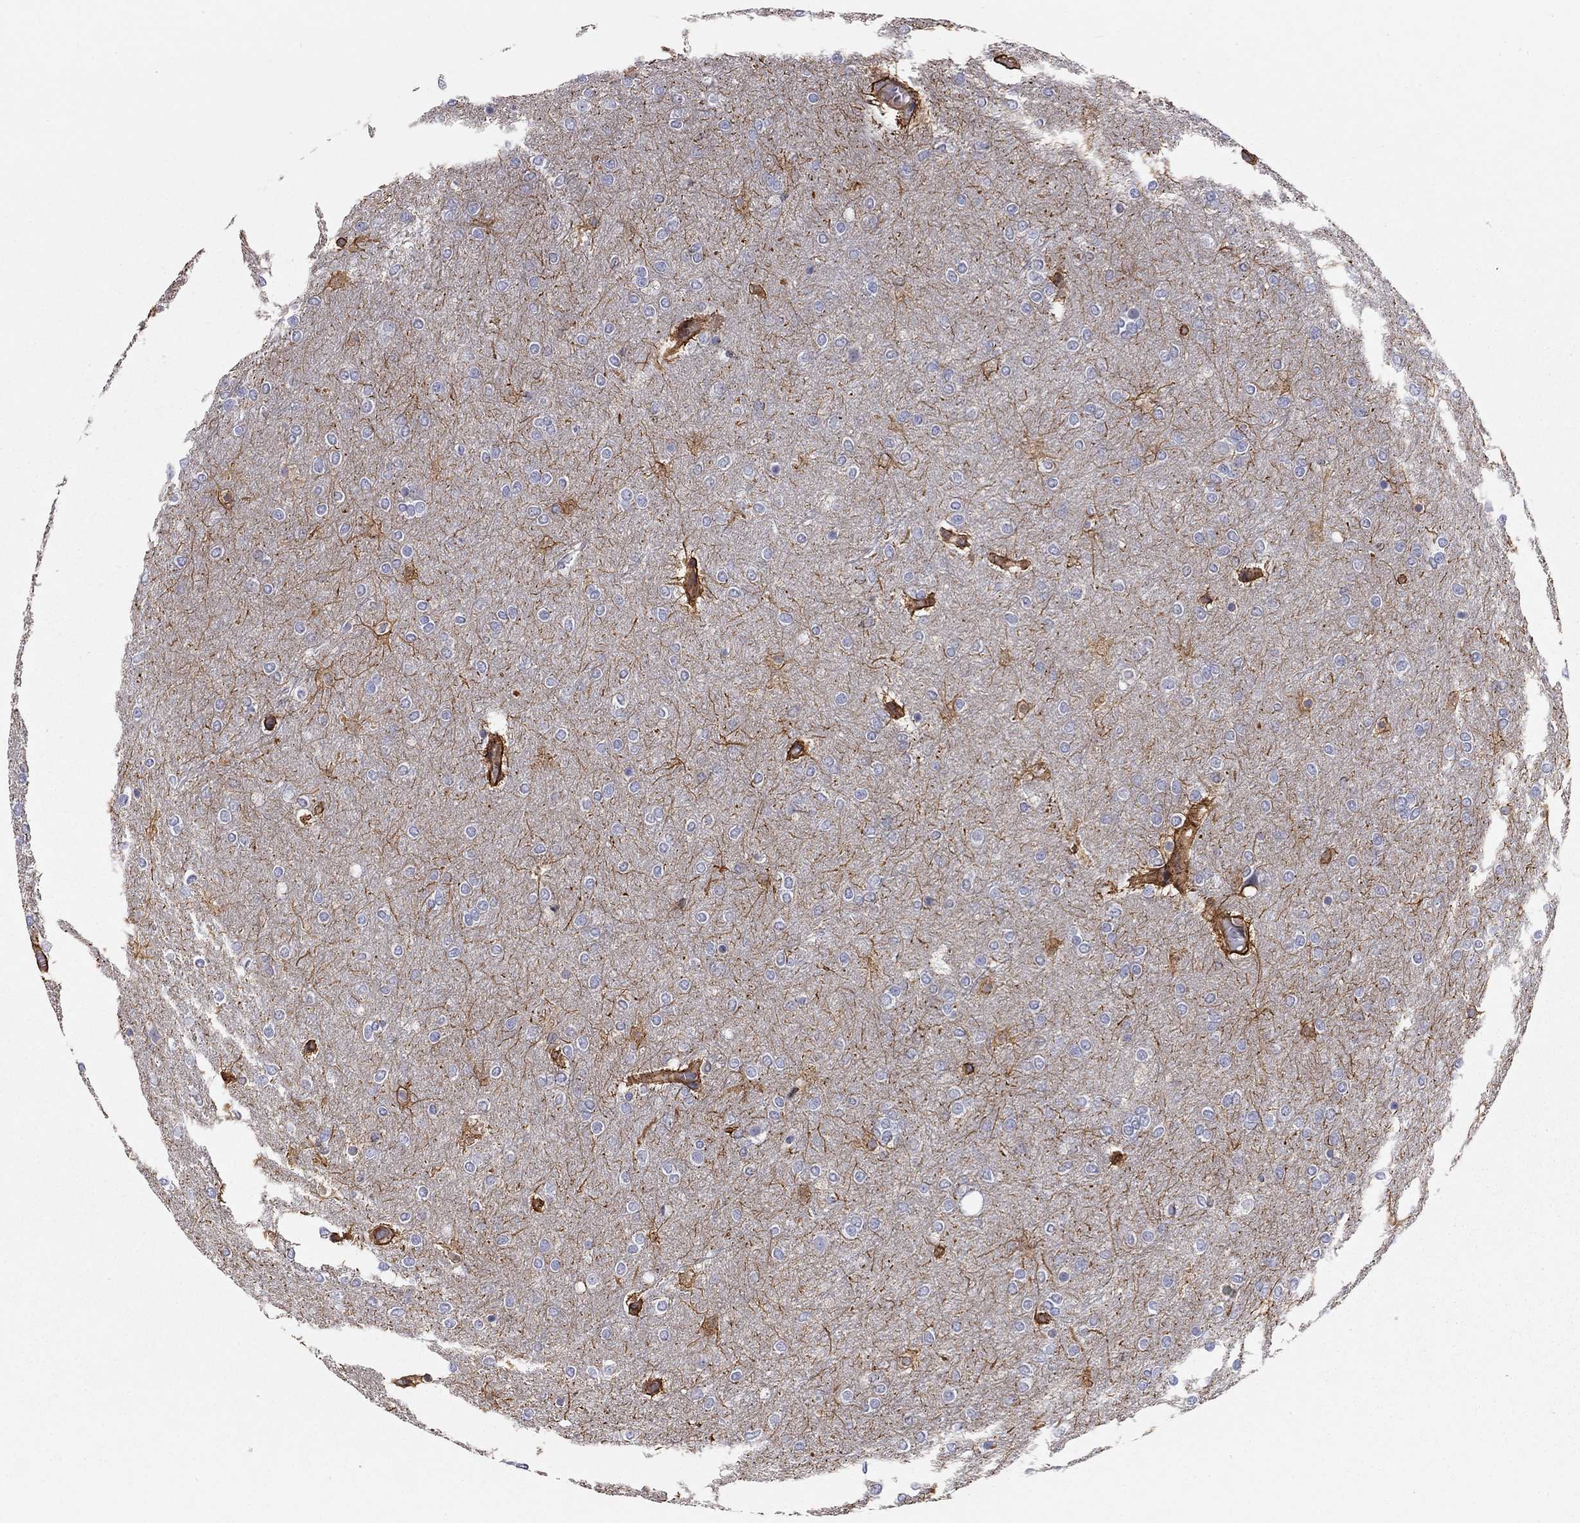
{"staining": {"intensity": "negative", "quantity": "none", "location": "none"}, "tissue": "glioma", "cell_type": "Tumor cells", "image_type": "cancer", "snomed": [{"axis": "morphology", "description": "Glioma, malignant, High grade"}, {"axis": "topography", "description": "Brain"}], "caption": "Tumor cells are negative for brown protein staining in glioma.", "gene": "BICDL2", "patient": {"sex": "female", "age": 61}}